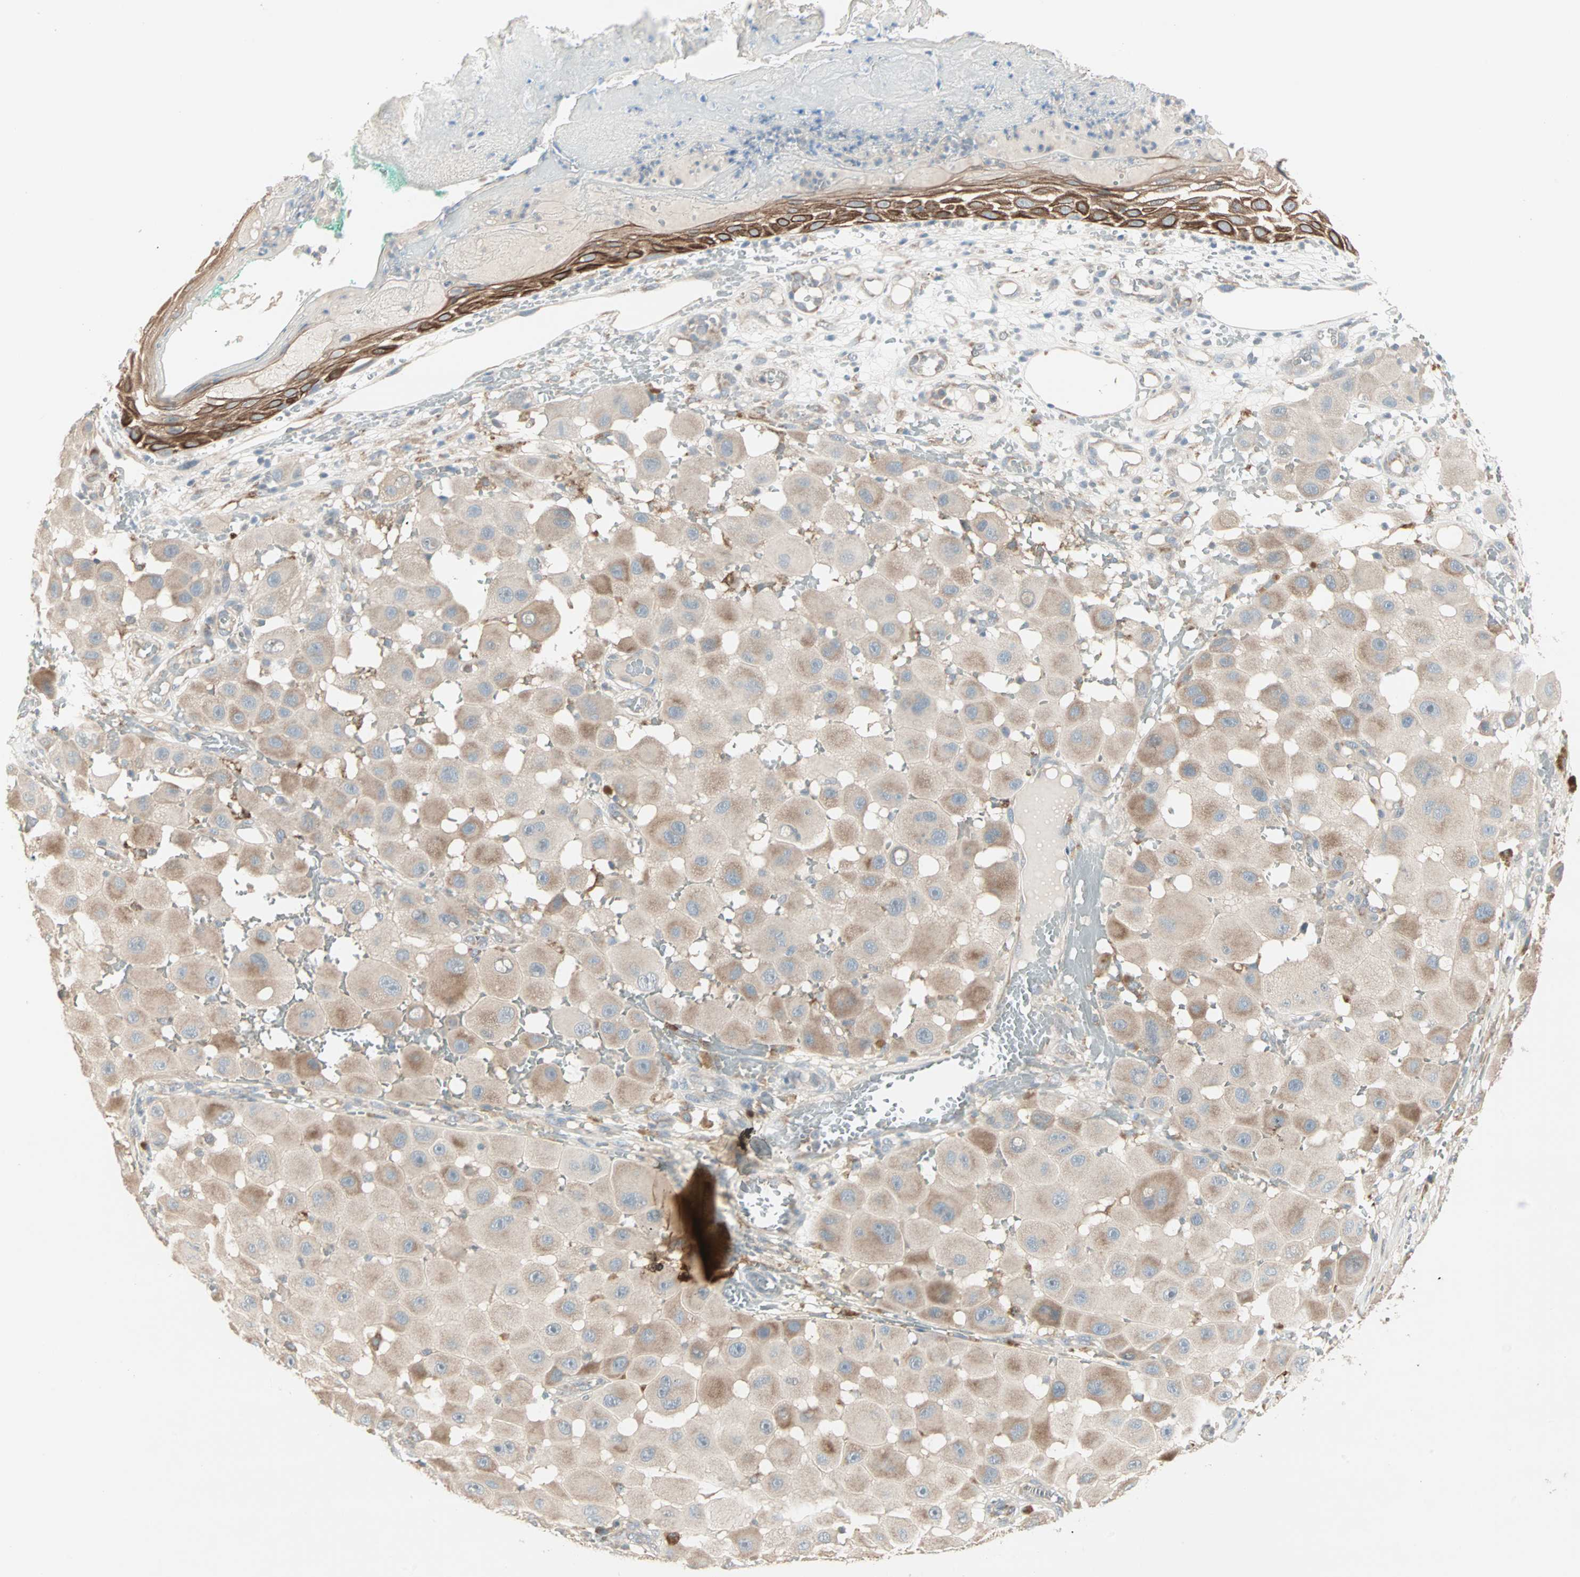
{"staining": {"intensity": "weak", "quantity": ">75%", "location": "cytoplasmic/membranous"}, "tissue": "melanoma", "cell_type": "Tumor cells", "image_type": "cancer", "snomed": [{"axis": "morphology", "description": "Malignant melanoma, NOS"}, {"axis": "topography", "description": "Skin"}], "caption": "Protein staining of malignant melanoma tissue exhibits weak cytoplasmic/membranous staining in approximately >75% of tumor cells. (brown staining indicates protein expression, while blue staining denotes nuclei).", "gene": "ZFP36", "patient": {"sex": "female", "age": 81}}